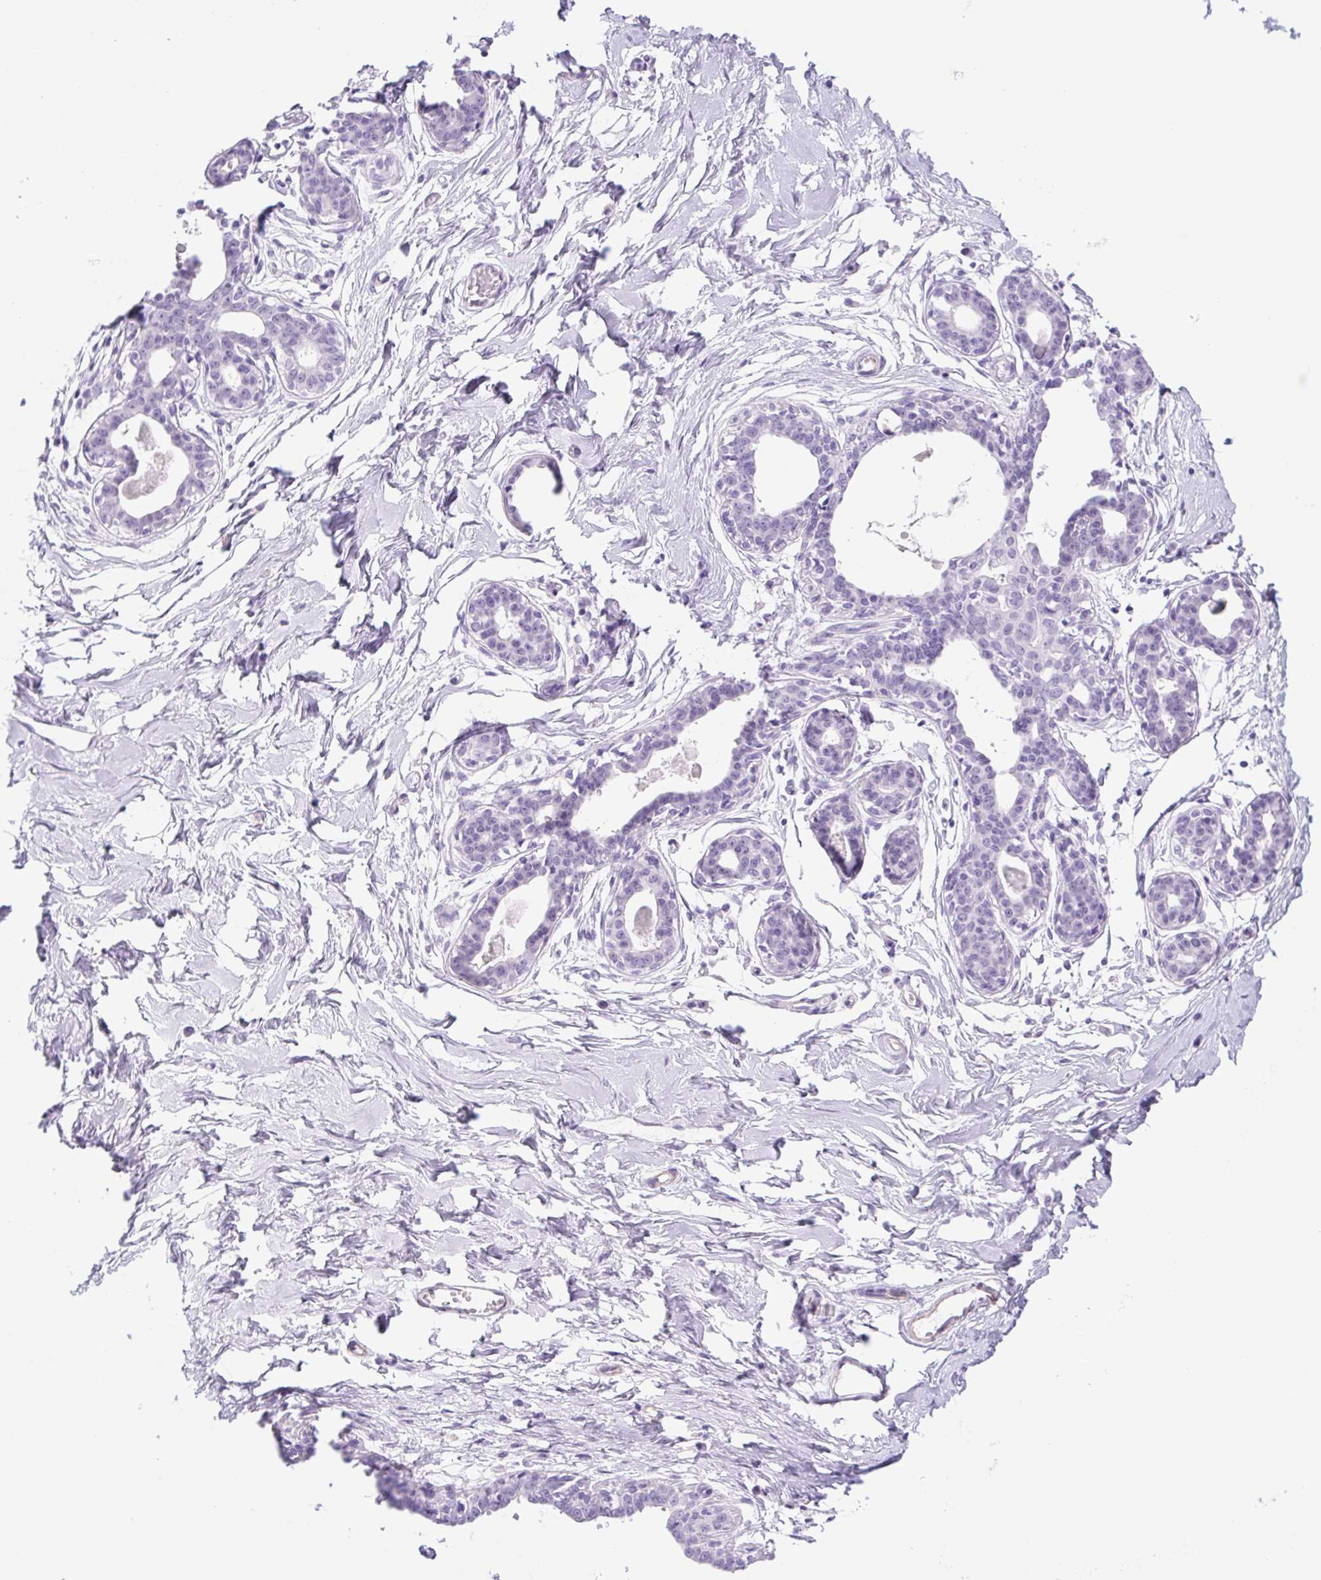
{"staining": {"intensity": "negative", "quantity": "none", "location": "none"}, "tissue": "breast", "cell_type": "Adipocytes", "image_type": "normal", "snomed": [{"axis": "morphology", "description": "Normal tissue, NOS"}, {"axis": "topography", "description": "Breast"}], "caption": "A photomicrograph of human breast is negative for staining in adipocytes.", "gene": "CYP21A2", "patient": {"sex": "female", "age": 45}}